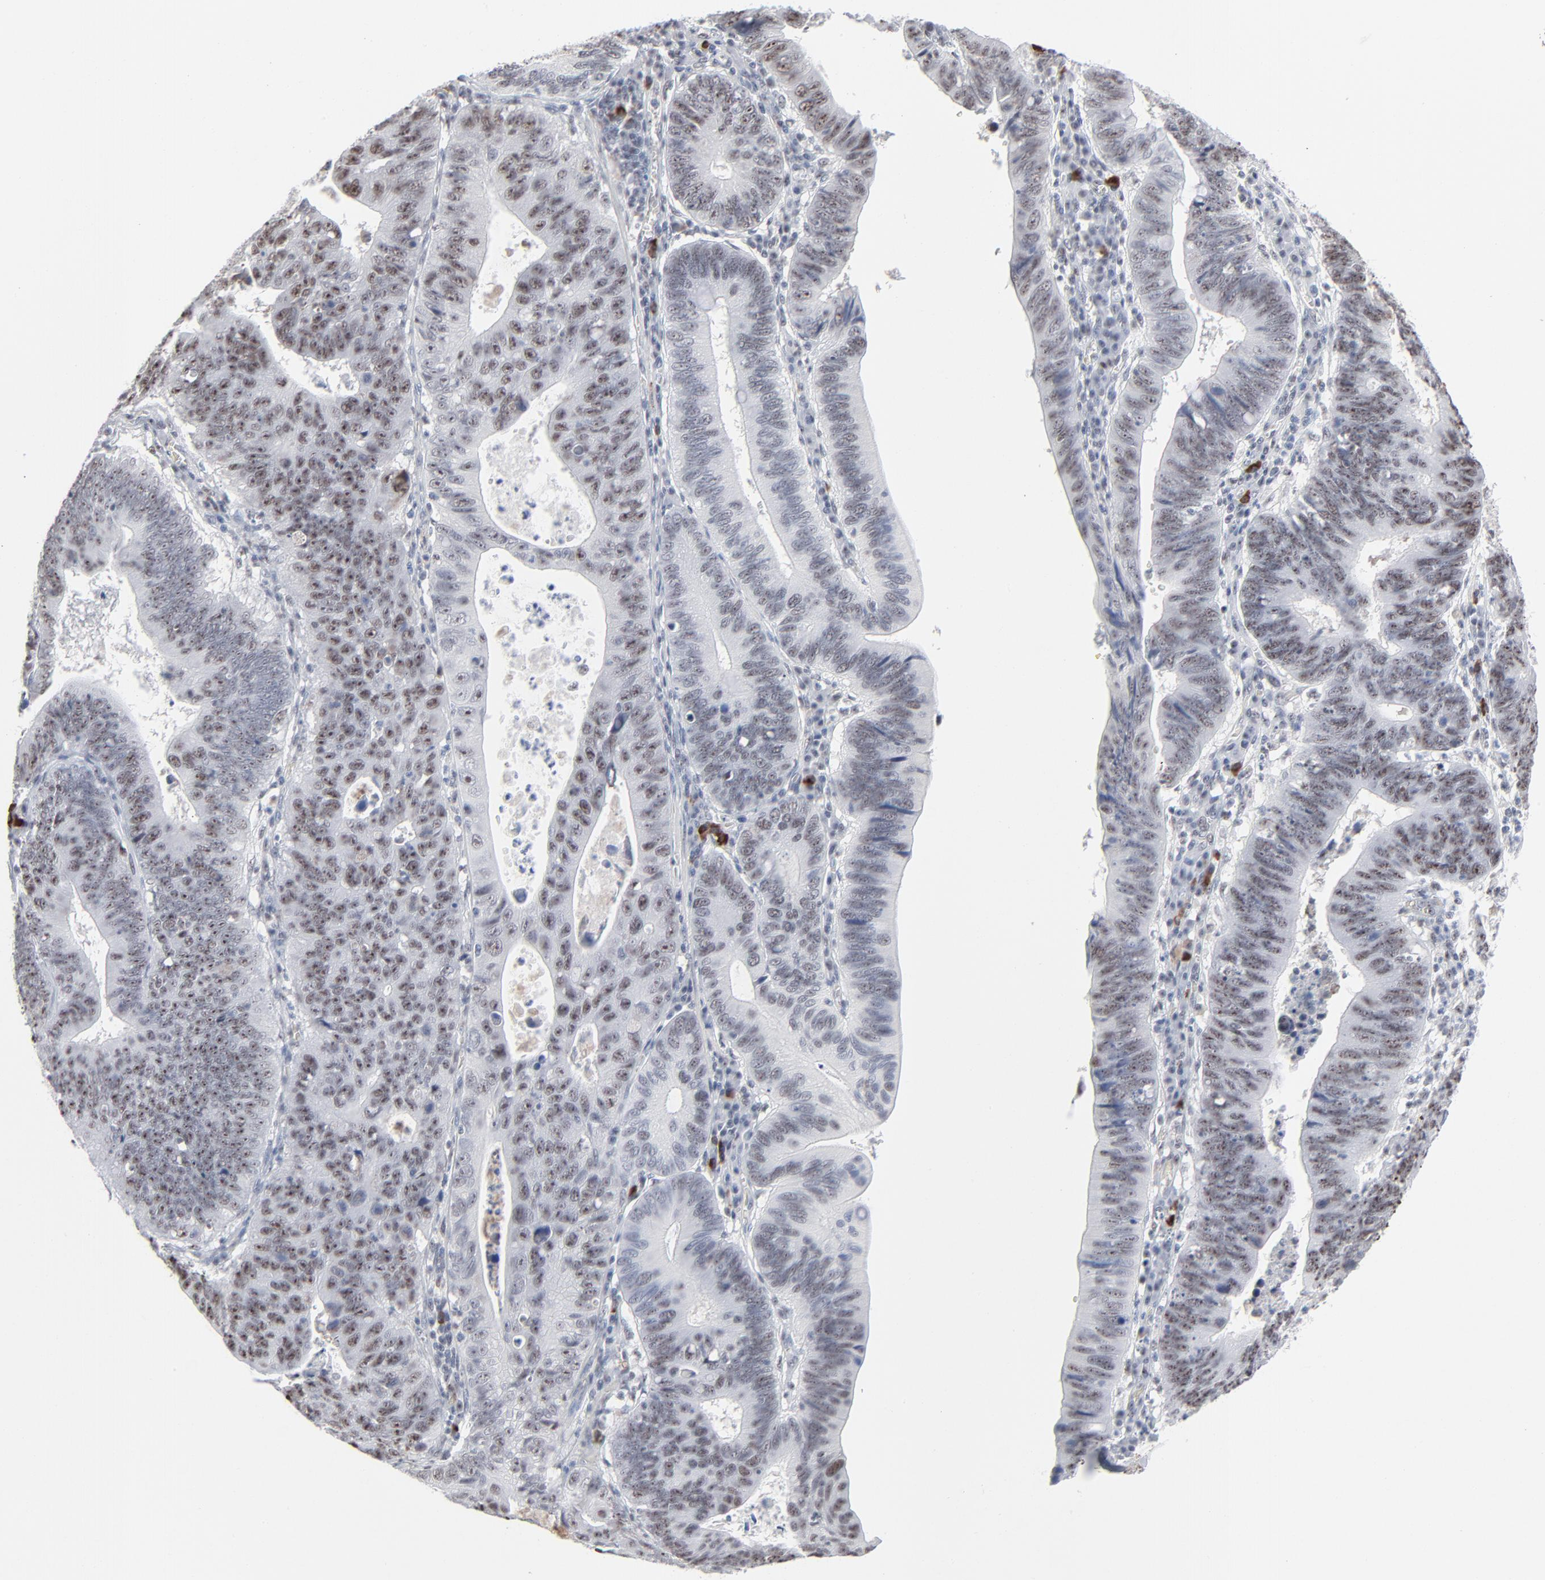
{"staining": {"intensity": "weak", "quantity": ">75%", "location": "nuclear"}, "tissue": "stomach cancer", "cell_type": "Tumor cells", "image_type": "cancer", "snomed": [{"axis": "morphology", "description": "Adenocarcinoma, NOS"}, {"axis": "topography", "description": "Stomach"}], "caption": "A brown stain highlights weak nuclear positivity of a protein in human stomach cancer (adenocarcinoma) tumor cells.", "gene": "MPHOSPH6", "patient": {"sex": "male", "age": 59}}